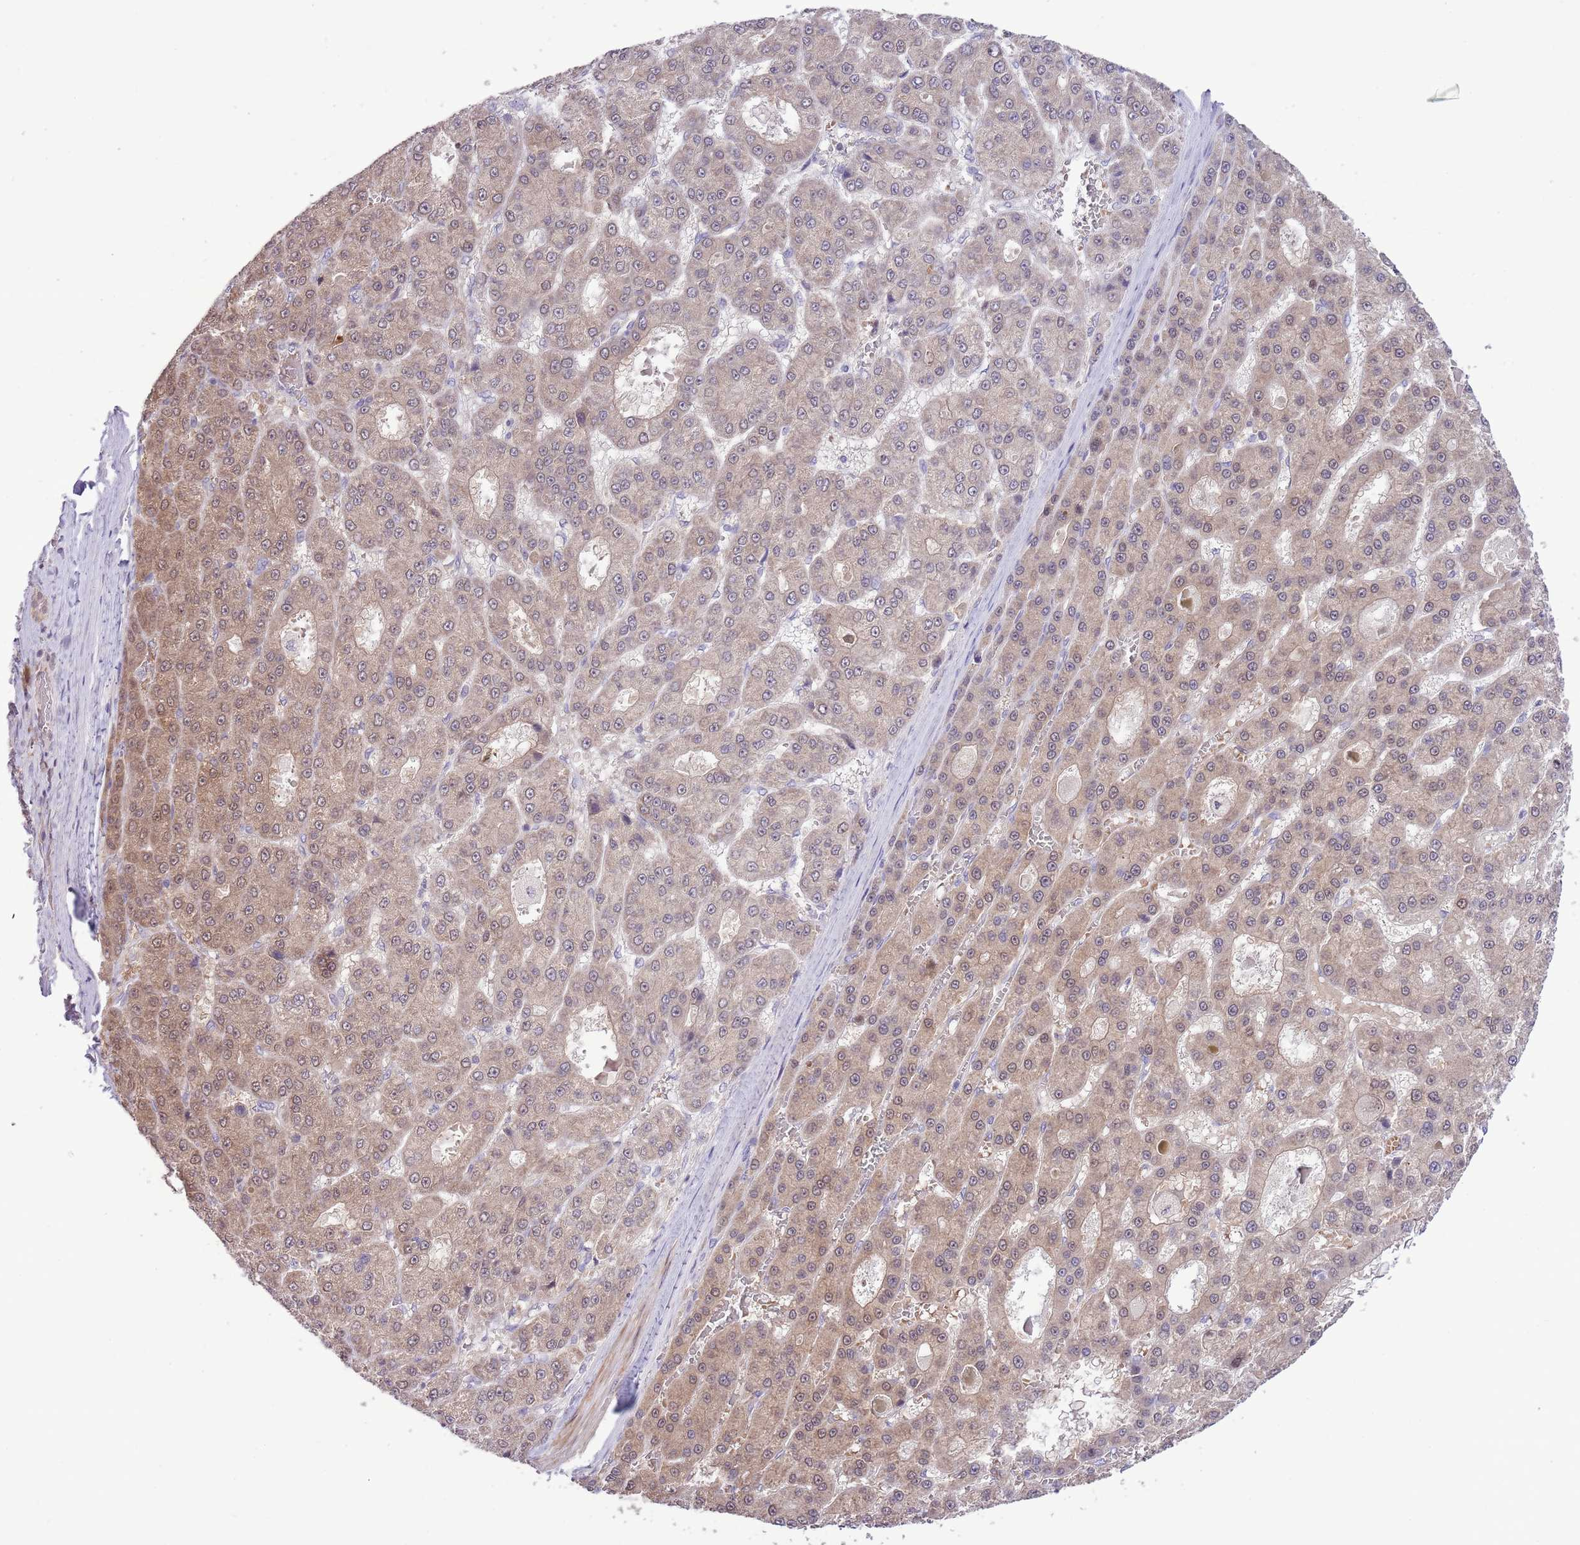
{"staining": {"intensity": "weak", "quantity": "<25%", "location": "cytoplasmic/membranous"}, "tissue": "liver cancer", "cell_type": "Tumor cells", "image_type": "cancer", "snomed": [{"axis": "morphology", "description": "Carcinoma, Hepatocellular, NOS"}, {"axis": "topography", "description": "Liver"}], "caption": "Micrograph shows no significant protein staining in tumor cells of liver cancer (hepatocellular carcinoma). The staining is performed using DAB (3,3'-diaminobenzidine) brown chromogen with nuclei counter-stained in using hematoxylin.", "gene": "GALK2", "patient": {"sex": "male", "age": 70}}